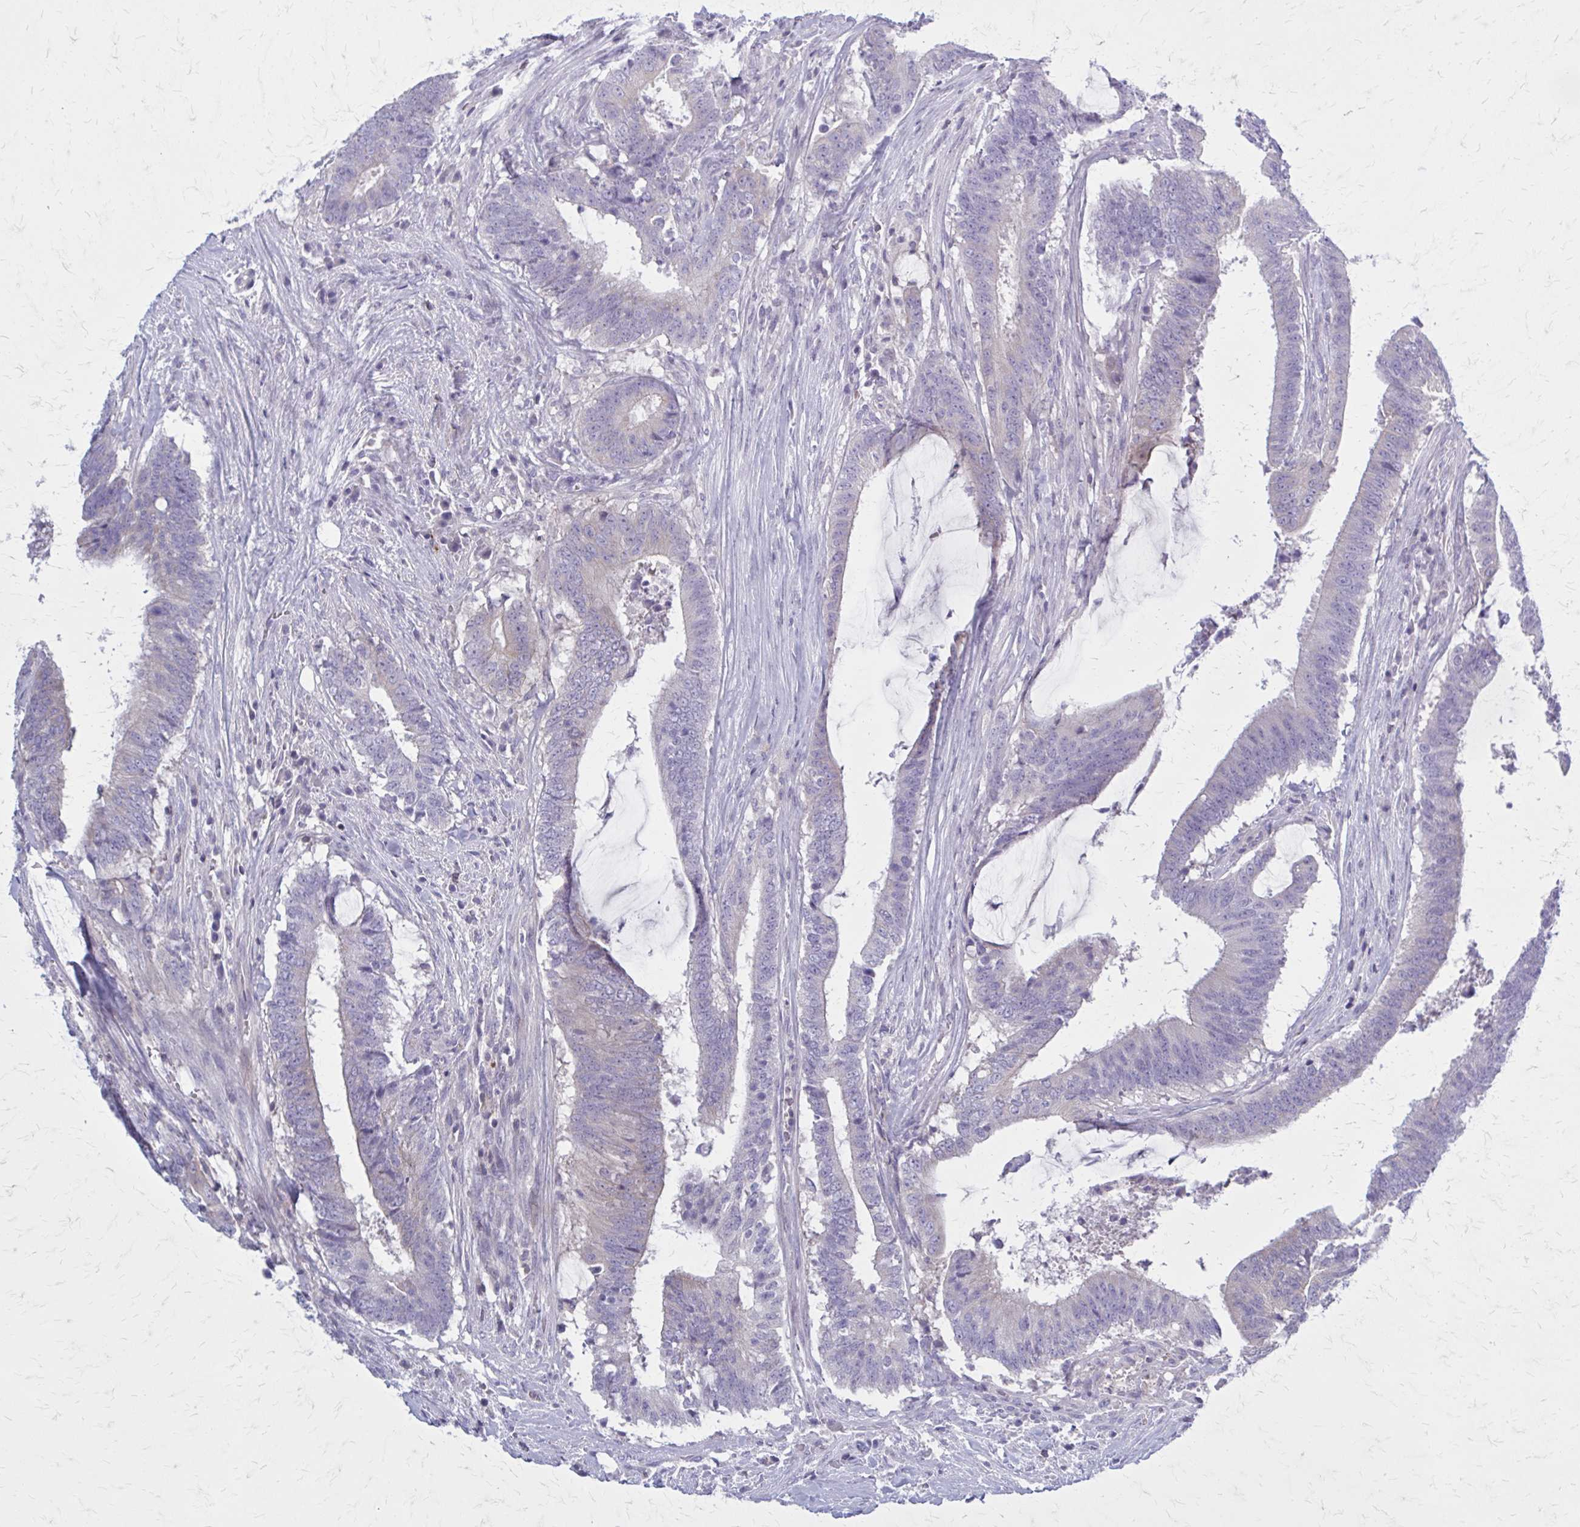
{"staining": {"intensity": "negative", "quantity": "none", "location": "none"}, "tissue": "colorectal cancer", "cell_type": "Tumor cells", "image_type": "cancer", "snomed": [{"axis": "morphology", "description": "Adenocarcinoma, NOS"}, {"axis": "topography", "description": "Colon"}], "caption": "Tumor cells show no significant protein expression in colorectal cancer (adenocarcinoma).", "gene": "PITPNM1", "patient": {"sex": "female", "age": 43}}